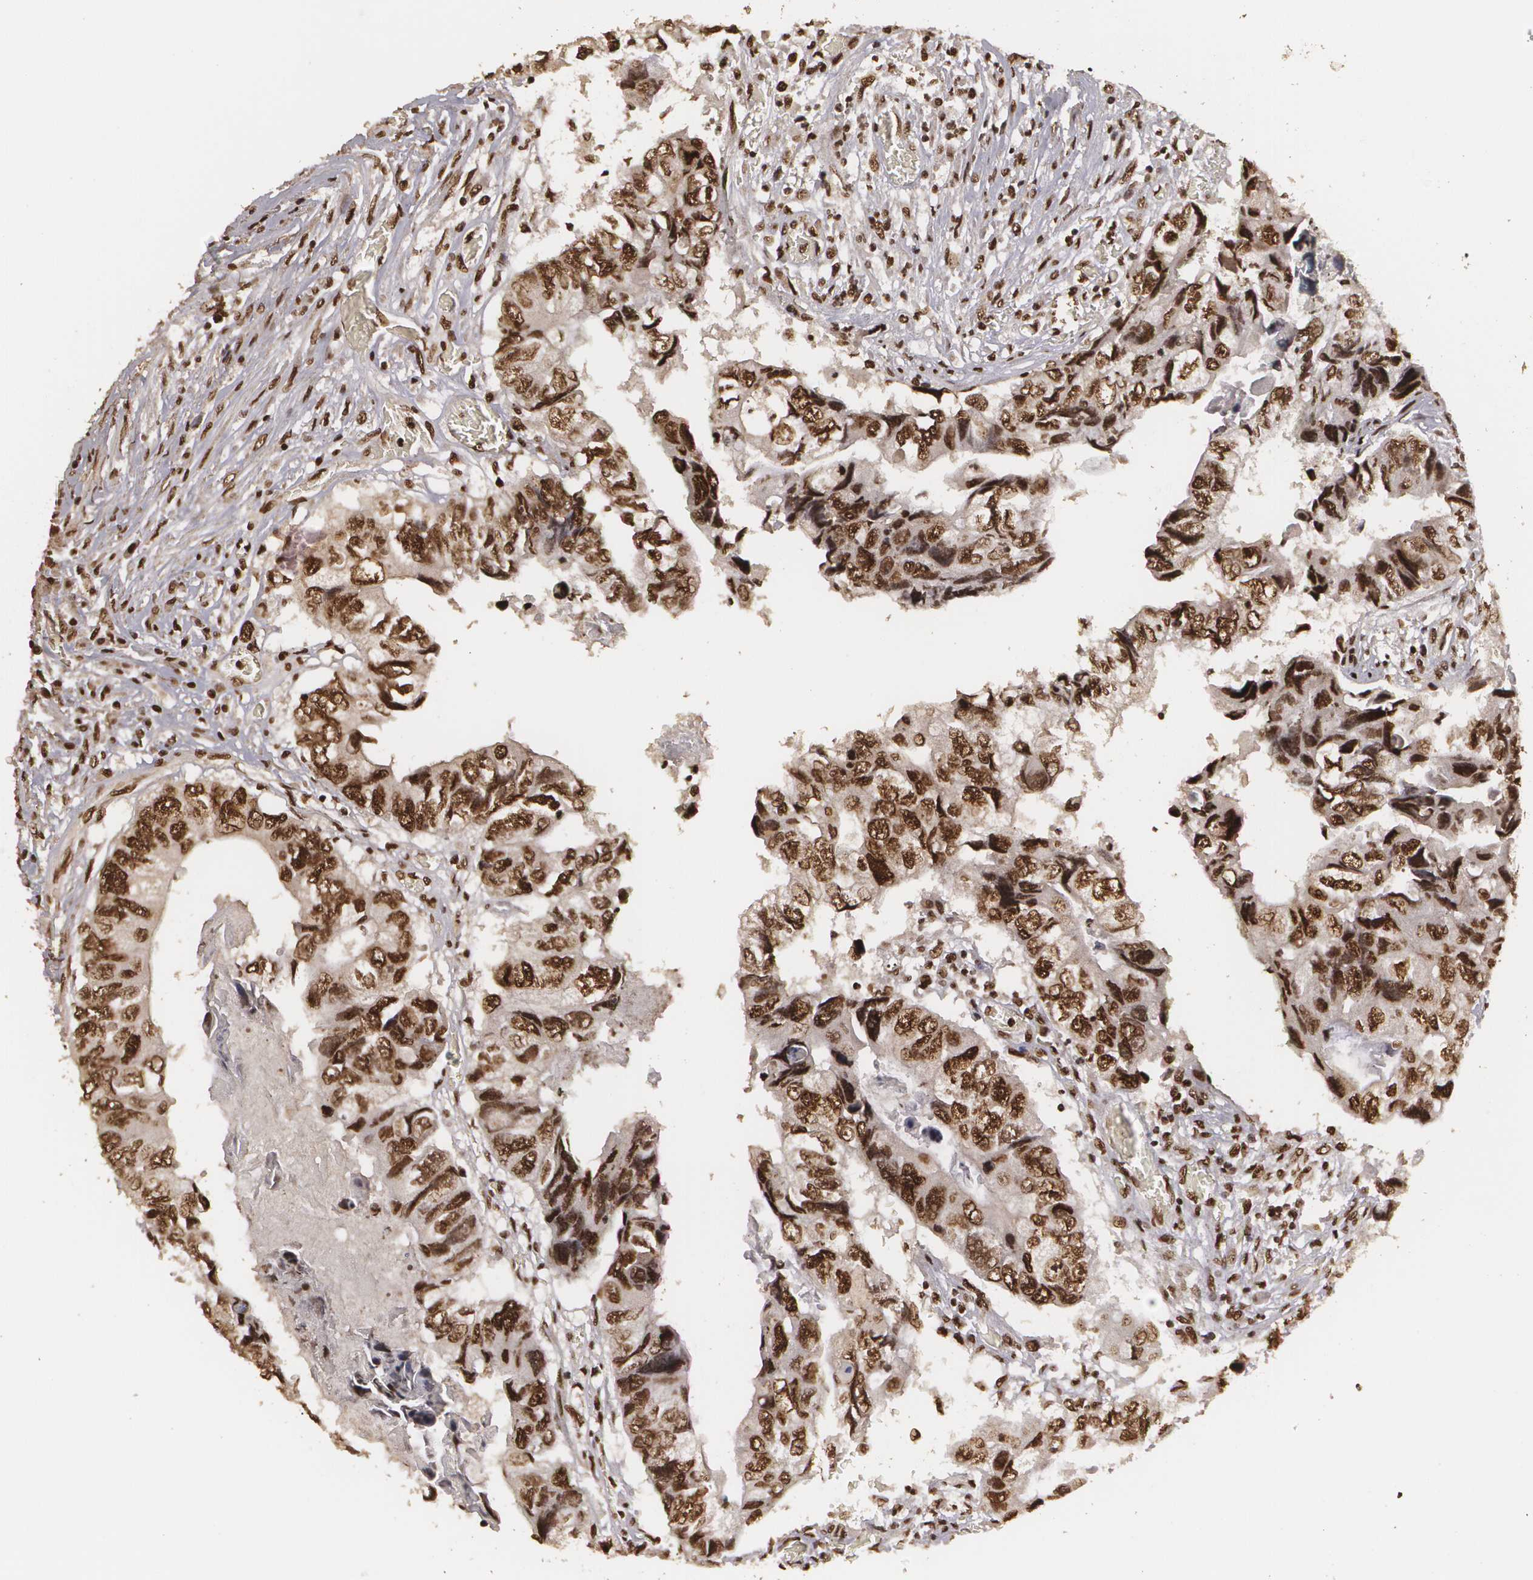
{"staining": {"intensity": "strong", "quantity": ">75%", "location": "cytoplasmic/membranous,nuclear"}, "tissue": "colorectal cancer", "cell_type": "Tumor cells", "image_type": "cancer", "snomed": [{"axis": "morphology", "description": "Adenocarcinoma, NOS"}, {"axis": "topography", "description": "Rectum"}], "caption": "Colorectal adenocarcinoma tissue reveals strong cytoplasmic/membranous and nuclear staining in approximately >75% of tumor cells", "gene": "RCOR1", "patient": {"sex": "female", "age": 82}}